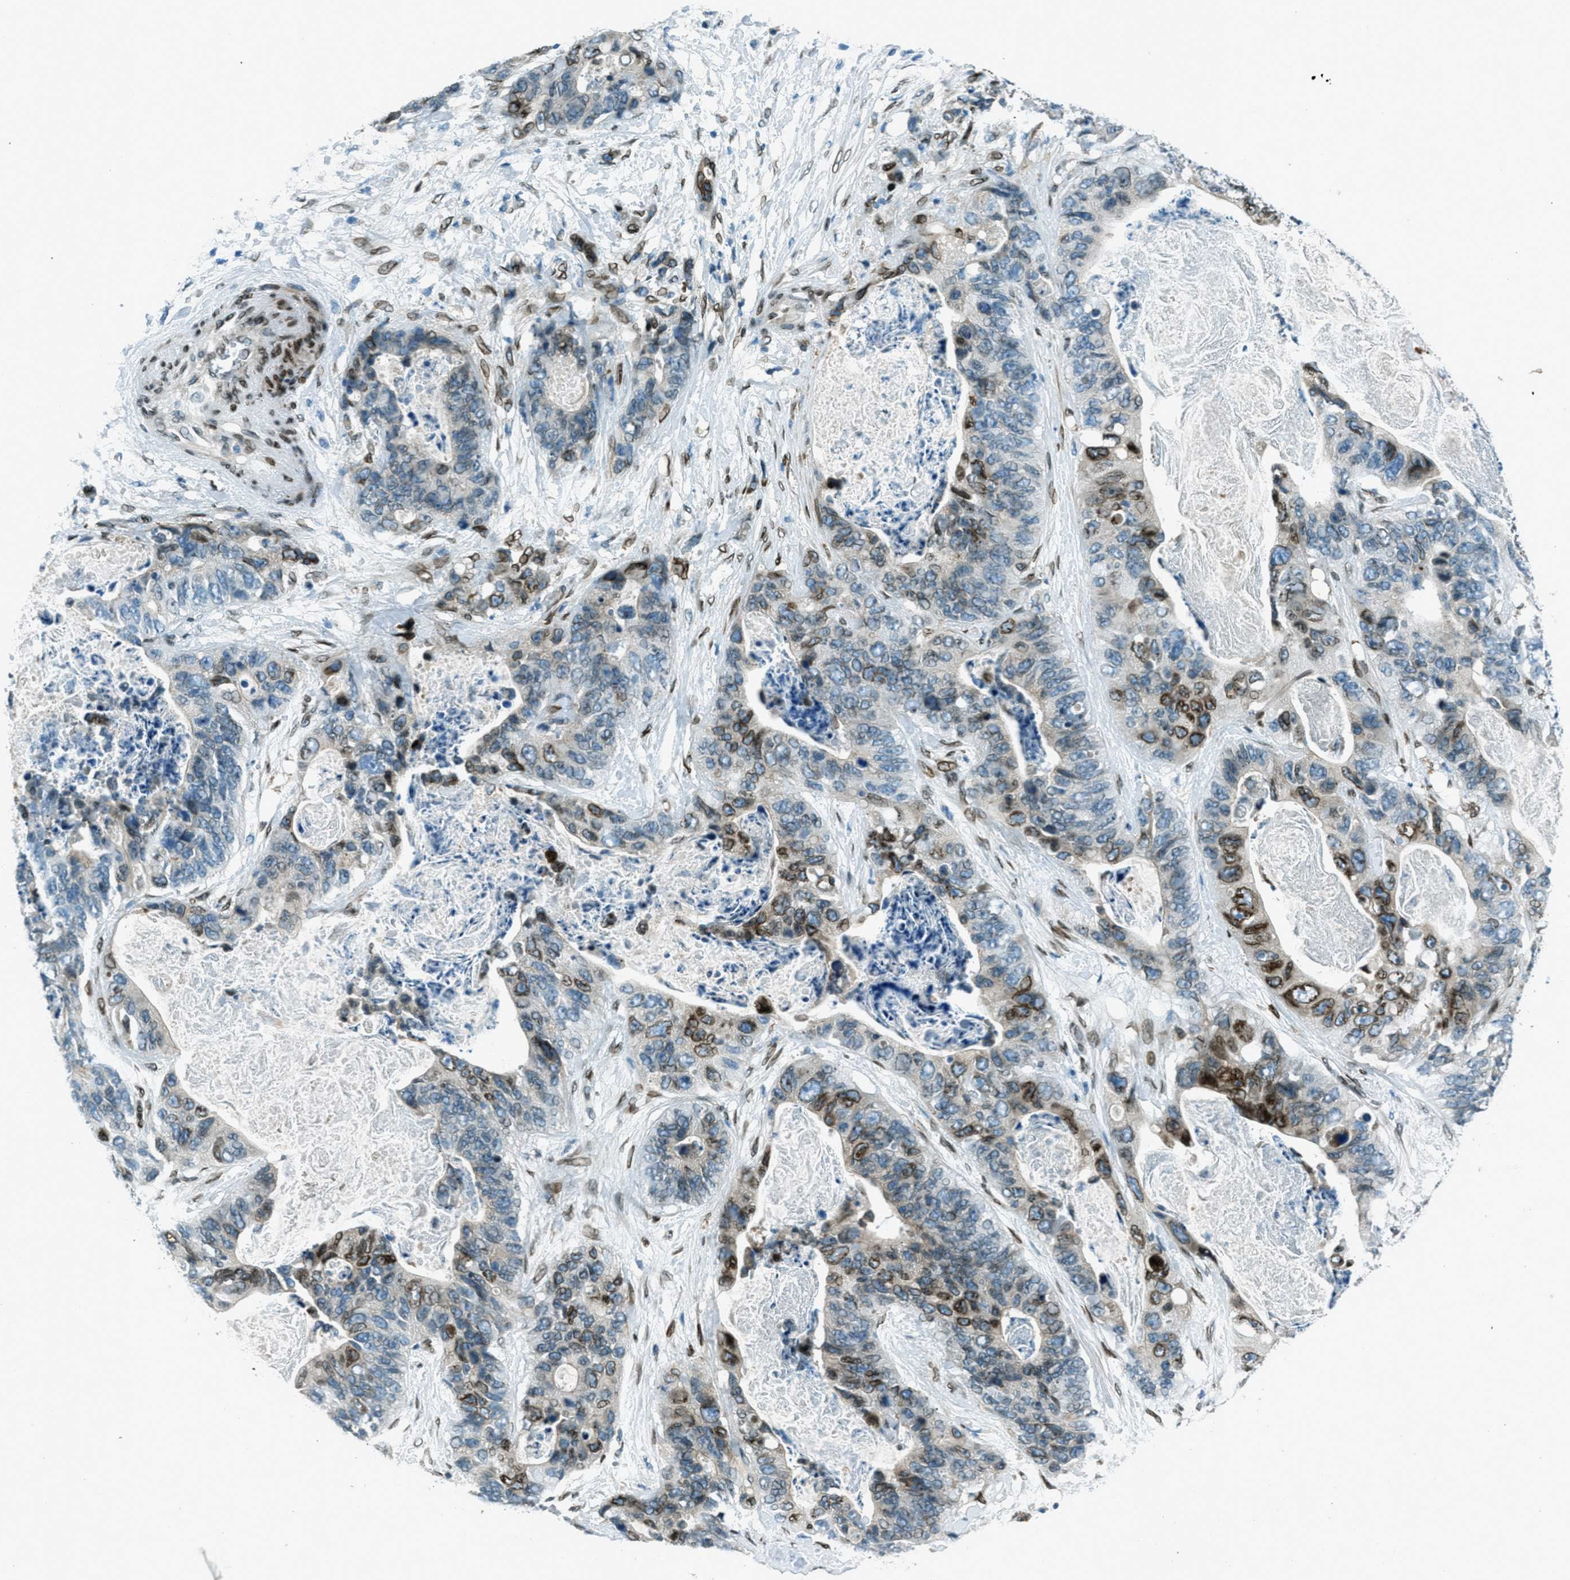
{"staining": {"intensity": "moderate", "quantity": "25%-75%", "location": "cytoplasmic/membranous,nuclear"}, "tissue": "stomach cancer", "cell_type": "Tumor cells", "image_type": "cancer", "snomed": [{"axis": "morphology", "description": "Adenocarcinoma, NOS"}, {"axis": "topography", "description": "Stomach"}], "caption": "DAB immunohistochemical staining of human stomach cancer (adenocarcinoma) displays moderate cytoplasmic/membranous and nuclear protein staining in about 25%-75% of tumor cells. (DAB IHC with brightfield microscopy, high magnification).", "gene": "LEMD2", "patient": {"sex": "female", "age": 89}}